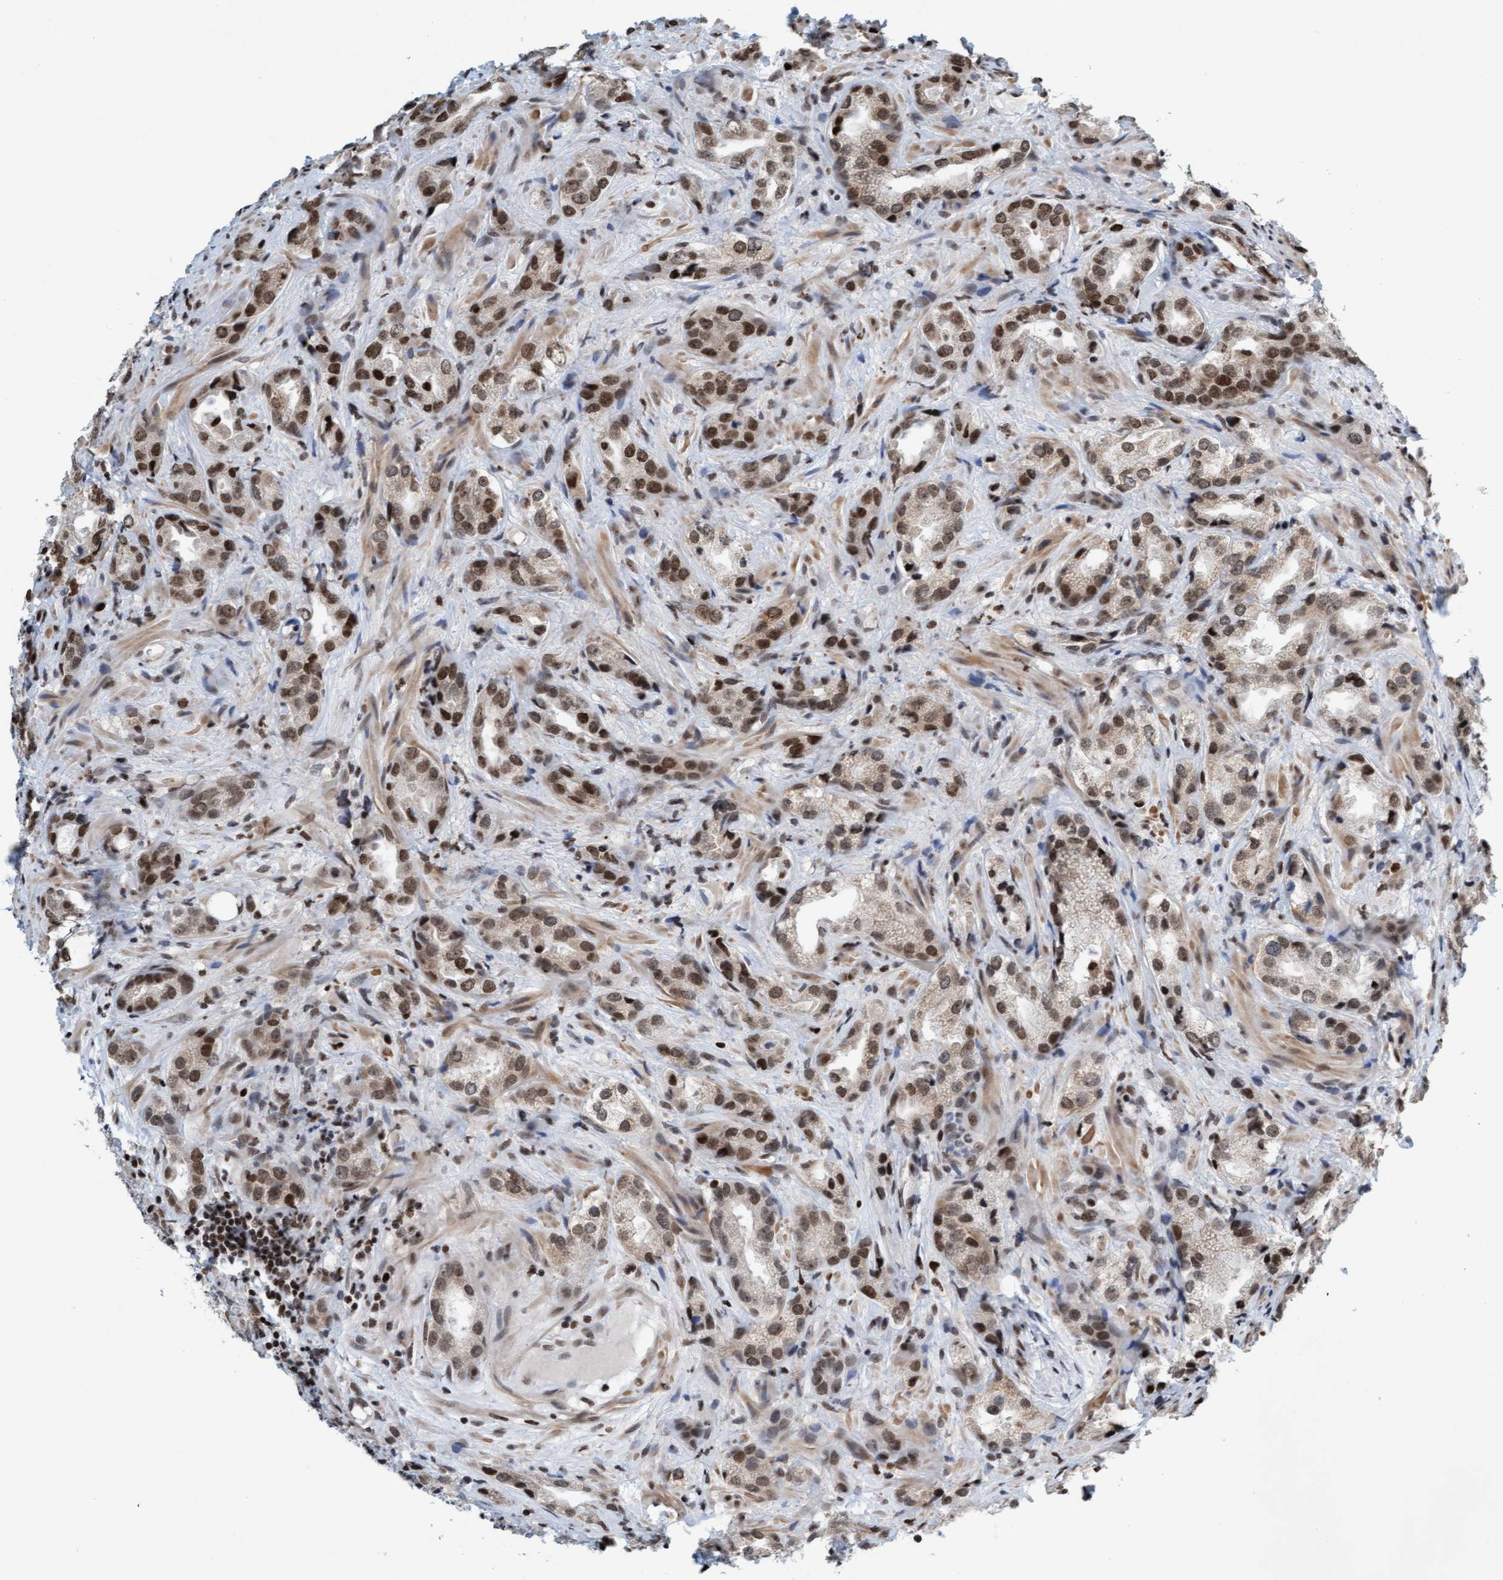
{"staining": {"intensity": "moderate", "quantity": ">75%", "location": "nuclear"}, "tissue": "prostate cancer", "cell_type": "Tumor cells", "image_type": "cancer", "snomed": [{"axis": "morphology", "description": "Adenocarcinoma, High grade"}, {"axis": "topography", "description": "Prostate"}], "caption": "This histopathology image shows IHC staining of human prostate cancer, with medium moderate nuclear expression in about >75% of tumor cells.", "gene": "GLRX2", "patient": {"sex": "male", "age": 63}}